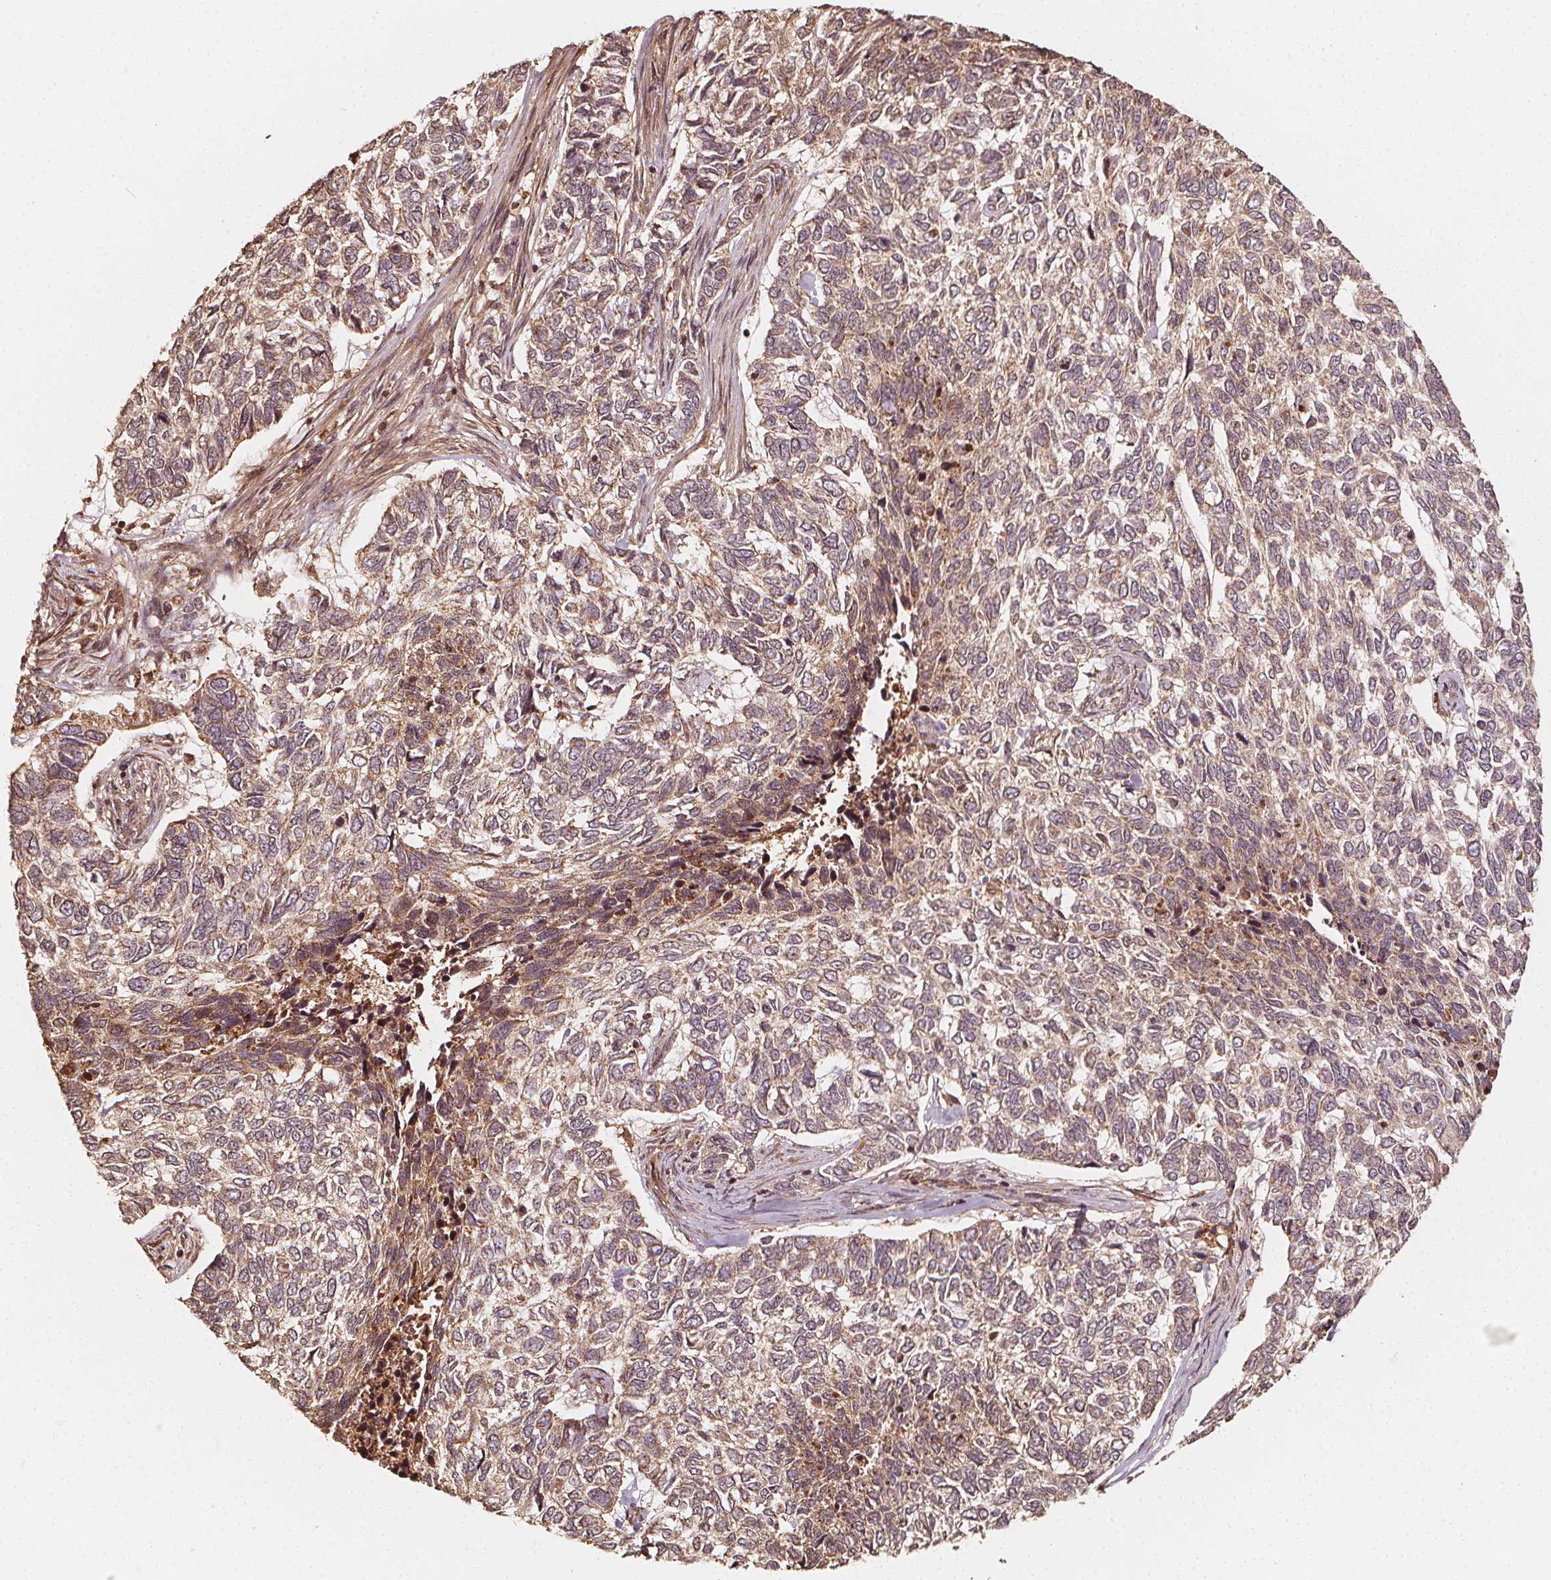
{"staining": {"intensity": "weak", "quantity": ">75%", "location": "cytoplasmic/membranous"}, "tissue": "skin cancer", "cell_type": "Tumor cells", "image_type": "cancer", "snomed": [{"axis": "morphology", "description": "Basal cell carcinoma"}, {"axis": "topography", "description": "Skin"}], "caption": "Immunohistochemical staining of human skin basal cell carcinoma shows weak cytoplasmic/membranous protein staining in about >75% of tumor cells. The protein is stained brown, and the nuclei are stained in blue (DAB IHC with brightfield microscopy, high magnification).", "gene": "NPC1", "patient": {"sex": "female", "age": 65}}